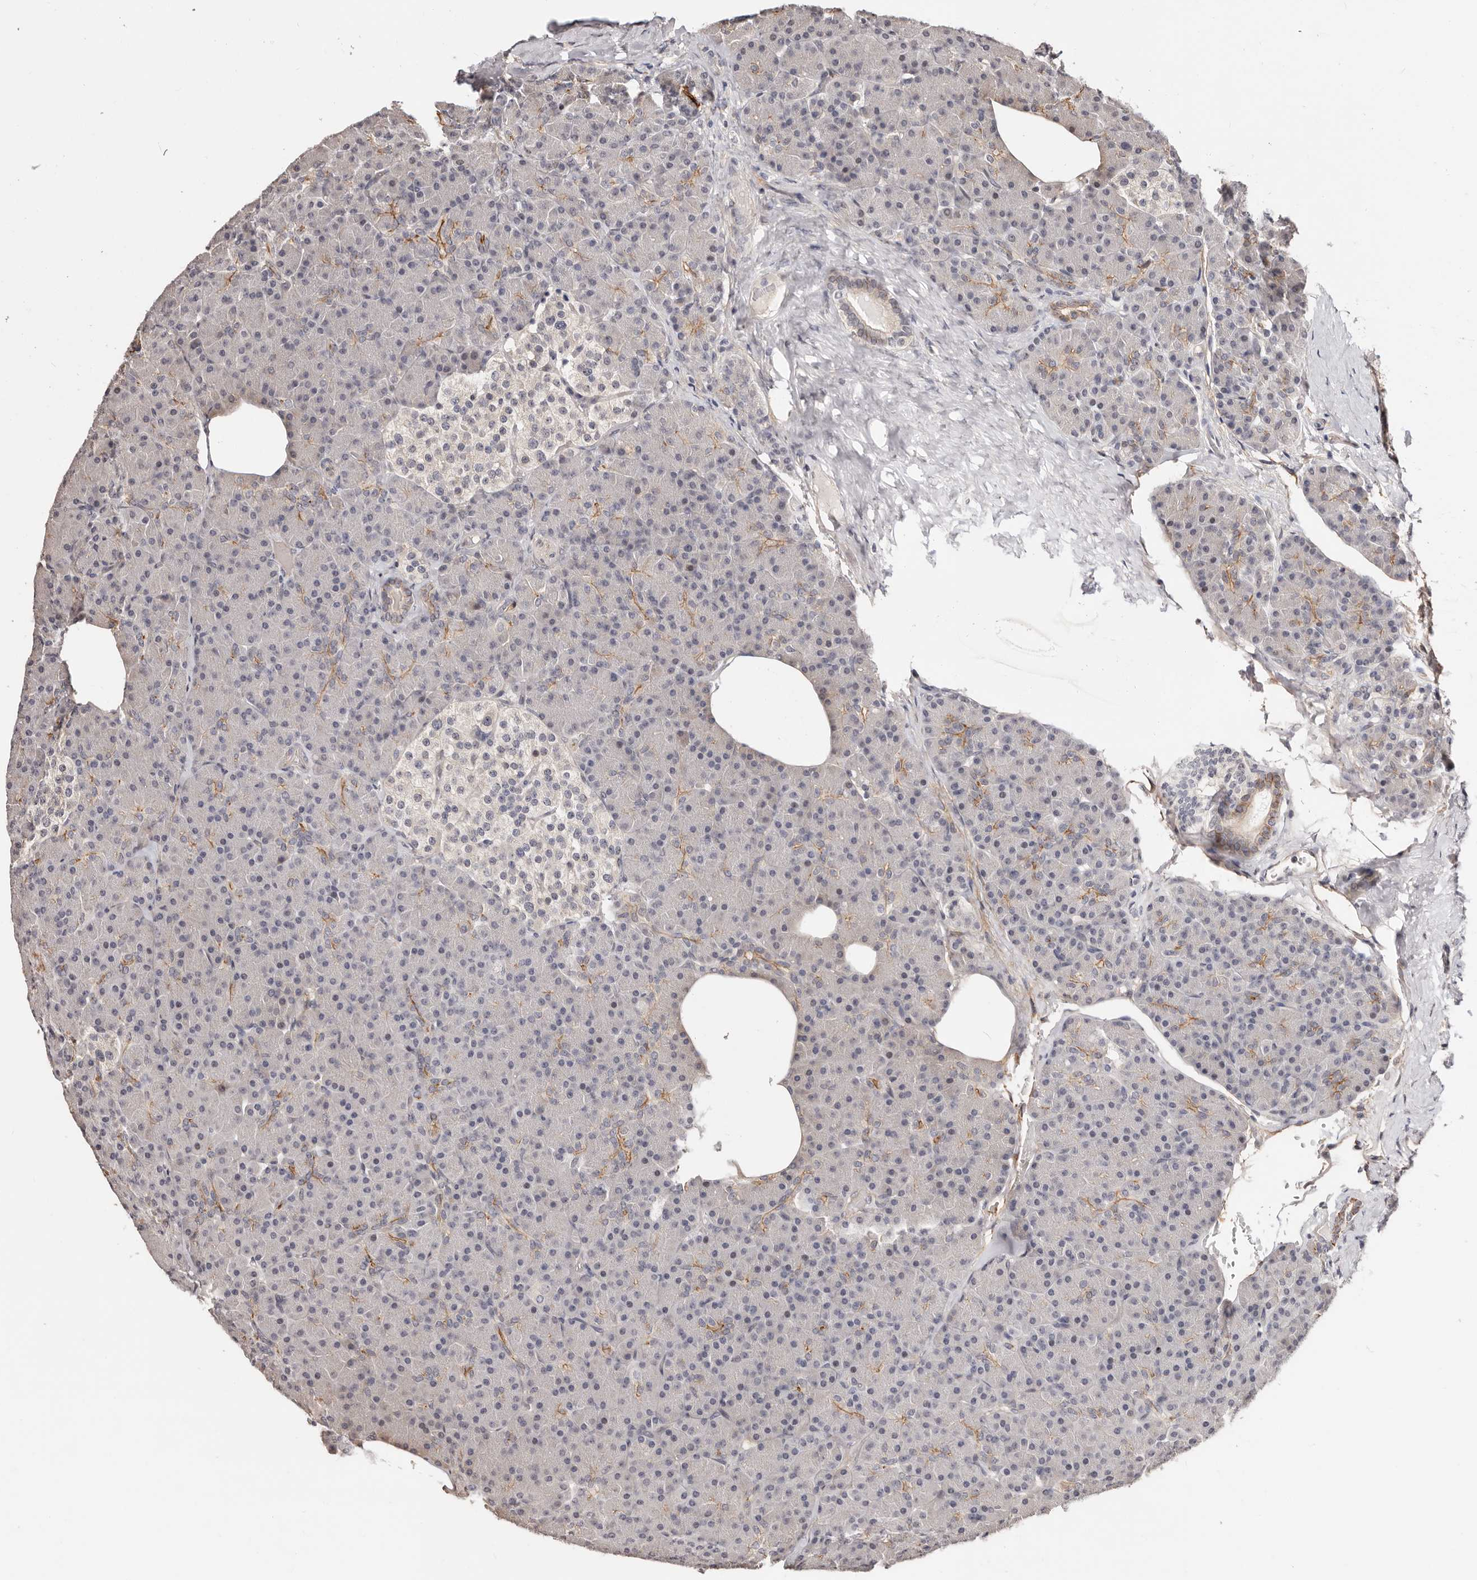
{"staining": {"intensity": "weak", "quantity": "<25%", "location": "cytoplasmic/membranous"}, "tissue": "pancreas", "cell_type": "Exocrine glandular cells", "image_type": "normal", "snomed": [{"axis": "morphology", "description": "Normal tissue, NOS"}, {"axis": "topography", "description": "Pancreas"}], "caption": "This is an immunohistochemistry histopathology image of normal pancreas. There is no positivity in exocrine glandular cells.", "gene": "TRIP13", "patient": {"sex": "female", "age": 43}}